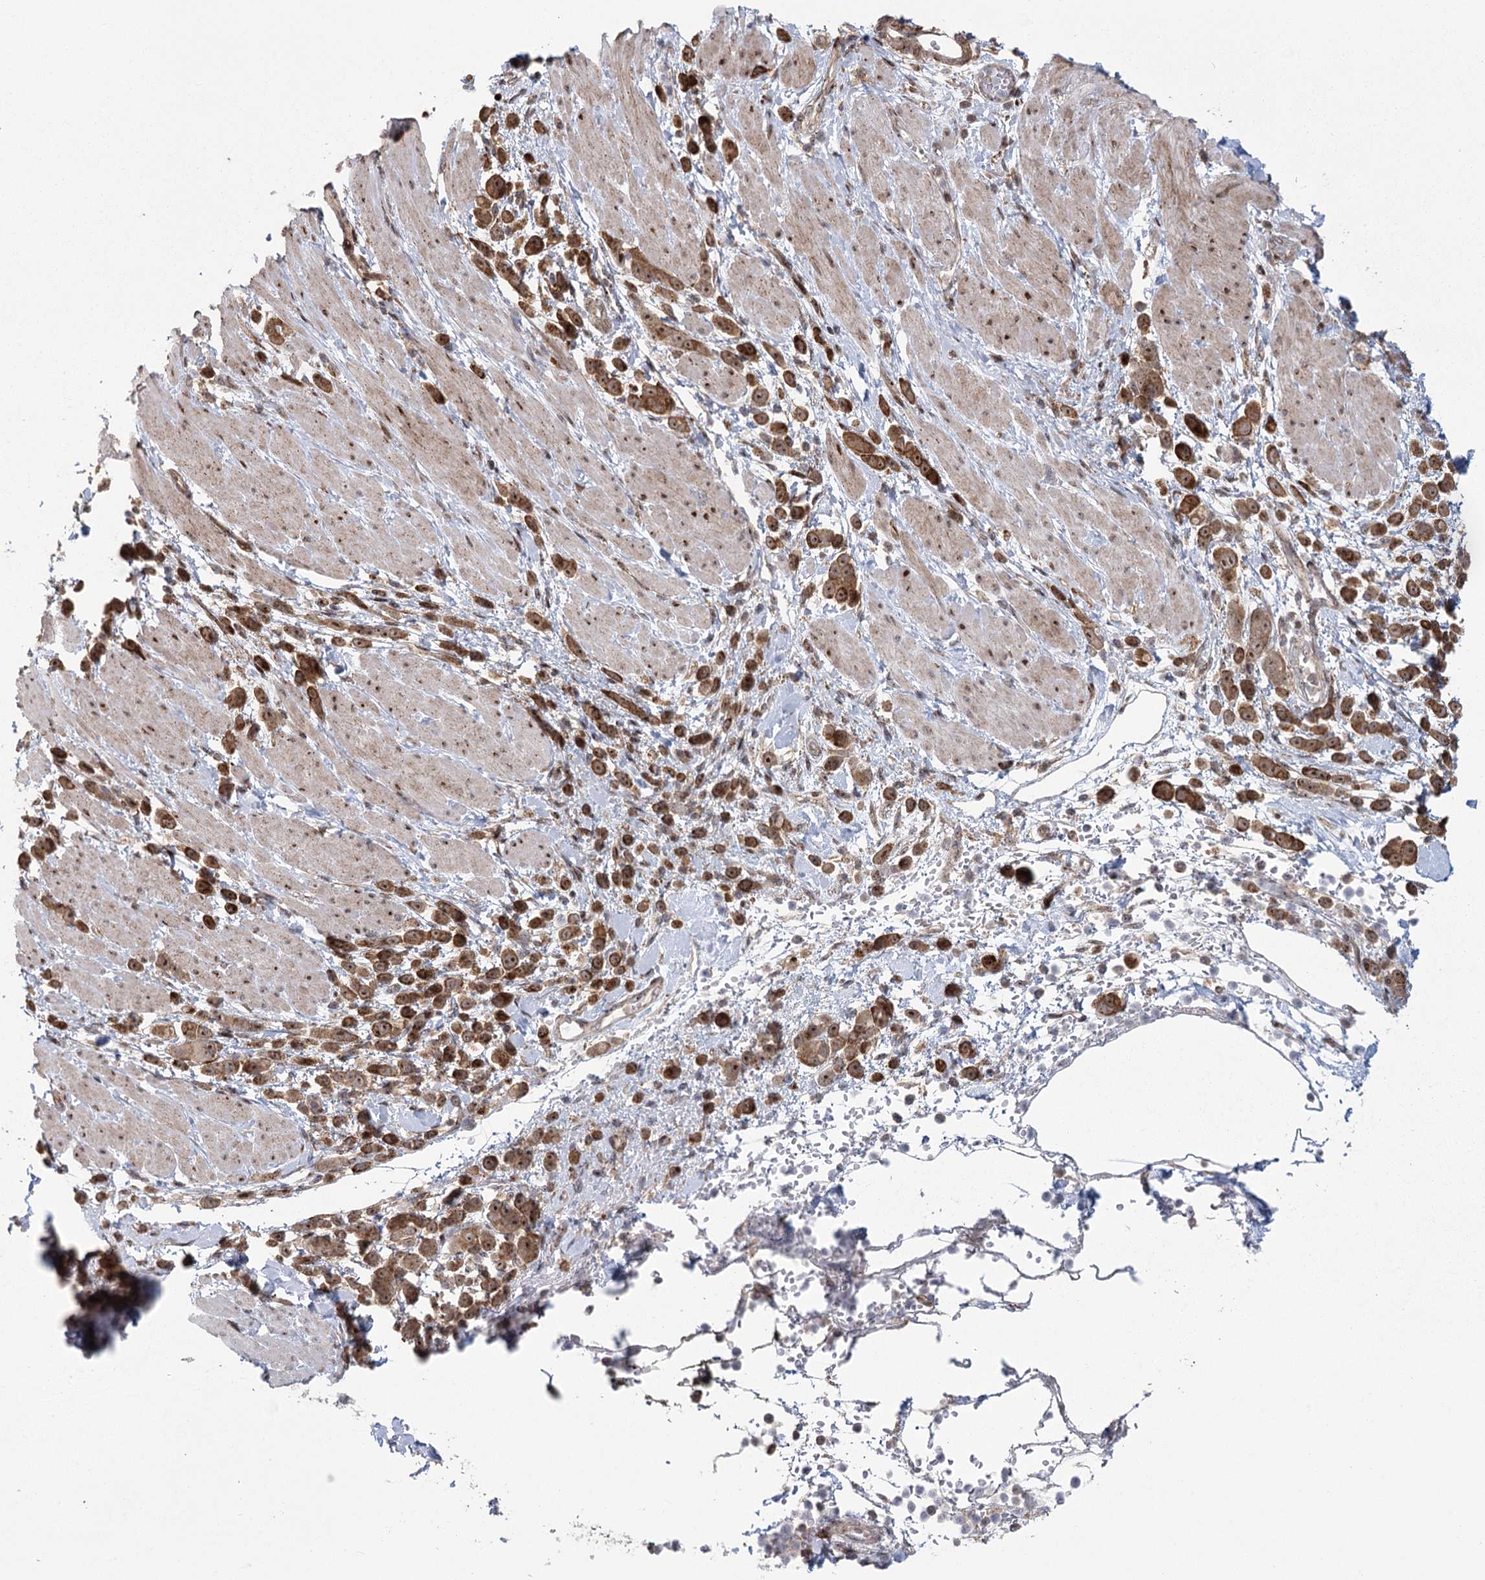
{"staining": {"intensity": "strong", "quantity": ">75%", "location": "cytoplasmic/membranous,nuclear"}, "tissue": "pancreatic cancer", "cell_type": "Tumor cells", "image_type": "cancer", "snomed": [{"axis": "morphology", "description": "Normal tissue, NOS"}, {"axis": "morphology", "description": "Adenocarcinoma, NOS"}, {"axis": "topography", "description": "Pancreas"}], "caption": "Immunohistochemistry (IHC) of human pancreatic cancer (adenocarcinoma) displays high levels of strong cytoplasmic/membranous and nuclear staining in approximately >75% of tumor cells.", "gene": "PARM1", "patient": {"sex": "female", "age": 64}}